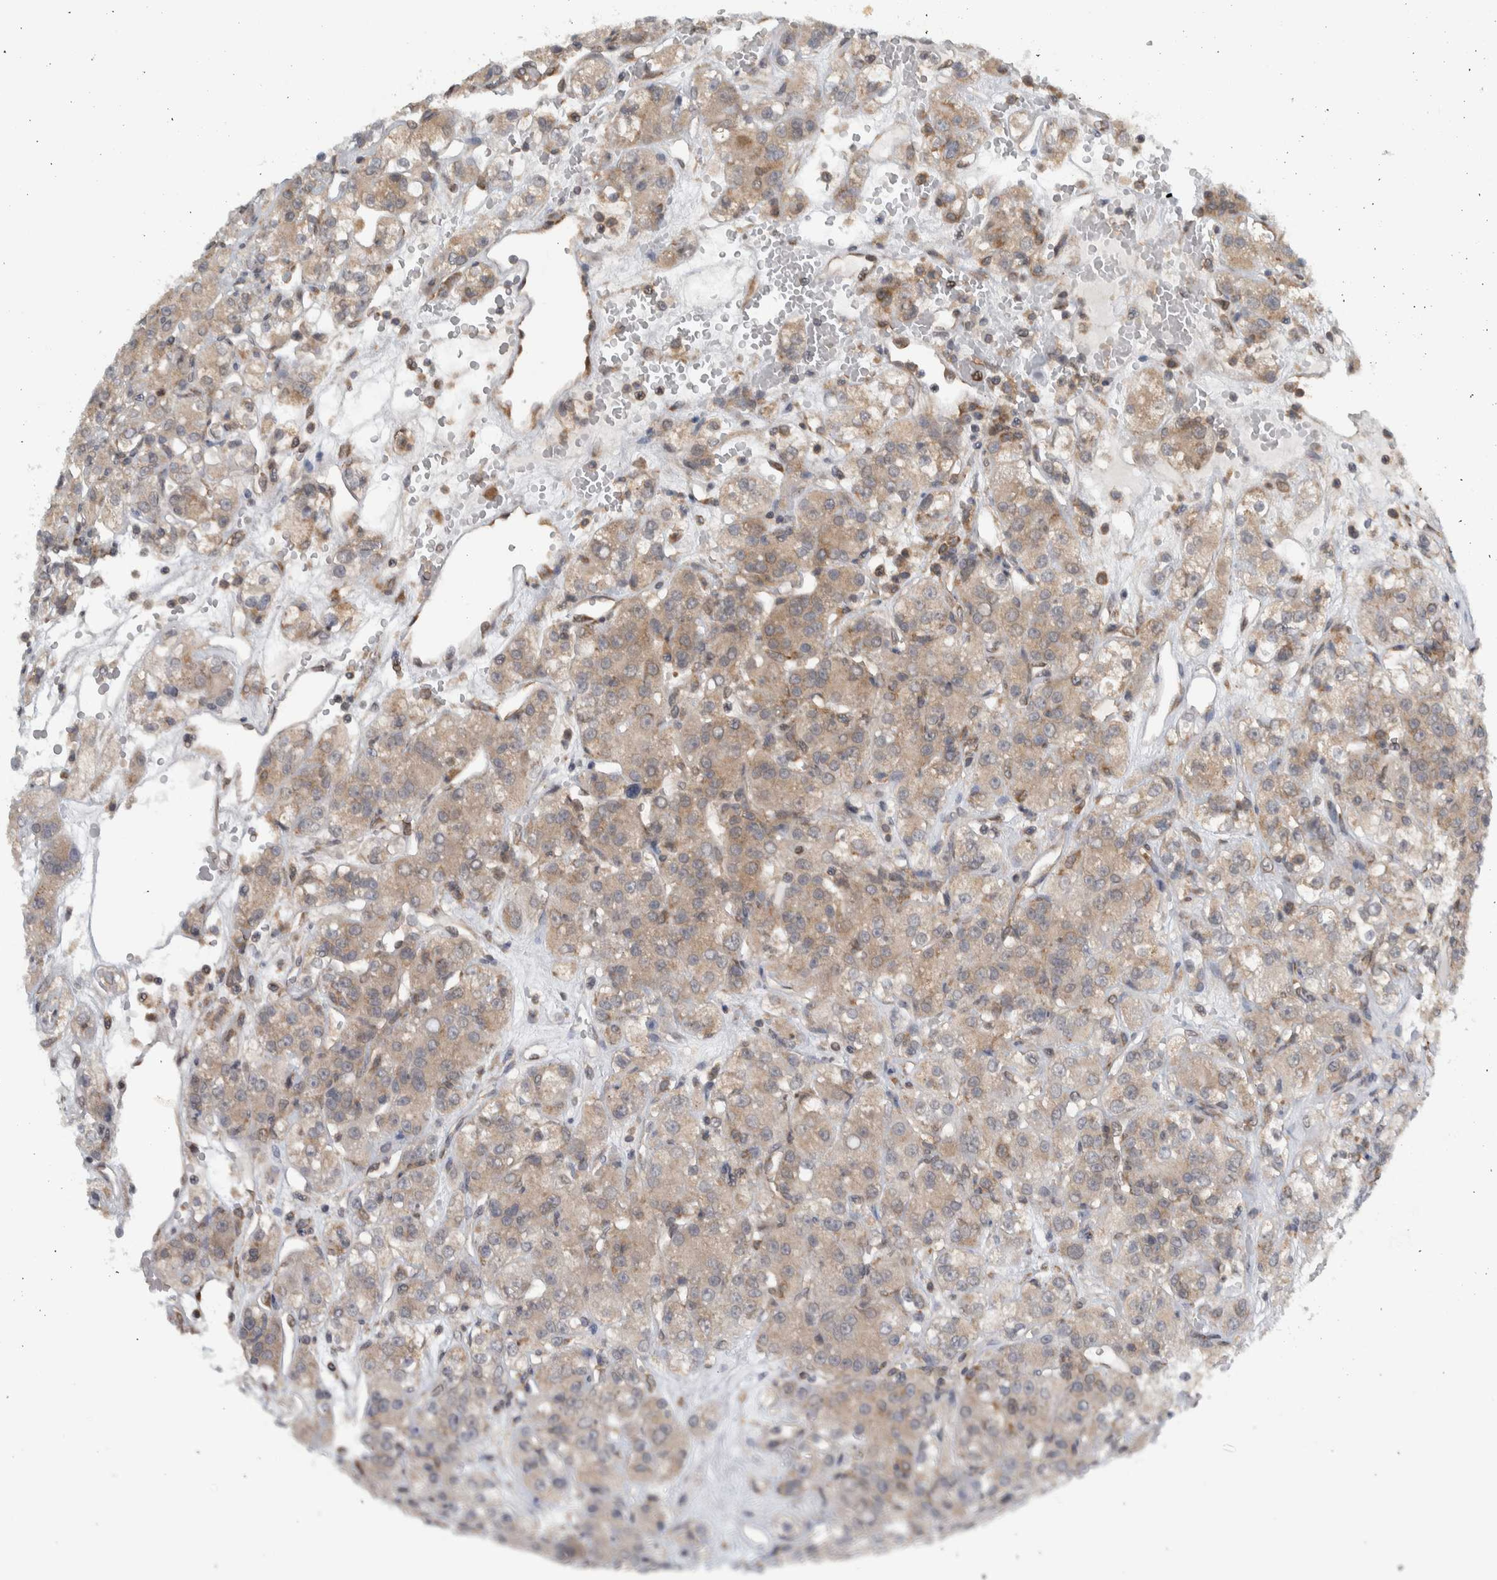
{"staining": {"intensity": "weak", "quantity": "25%-75%", "location": "cytoplasmic/membranous"}, "tissue": "renal cancer", "cell_type": "Tumor cells", "image_type": "cancer", "snomed": [{"axis": "morphology", "description": "Normal tissue, NOS"}, {"axis": "morphology", "description": "Adenocarcinoma, NOS"}, {"axis": "topography", "description": "Kidney"}], "caption": "Adenocarcinoma (renal) stained with a brown dye exhibits weak cytoplasmic/membranous positive expression in approximately 25%-75% of tumor cells.", "gene": "CCDC43", "patient": {"sex": "male", "age": 61}}